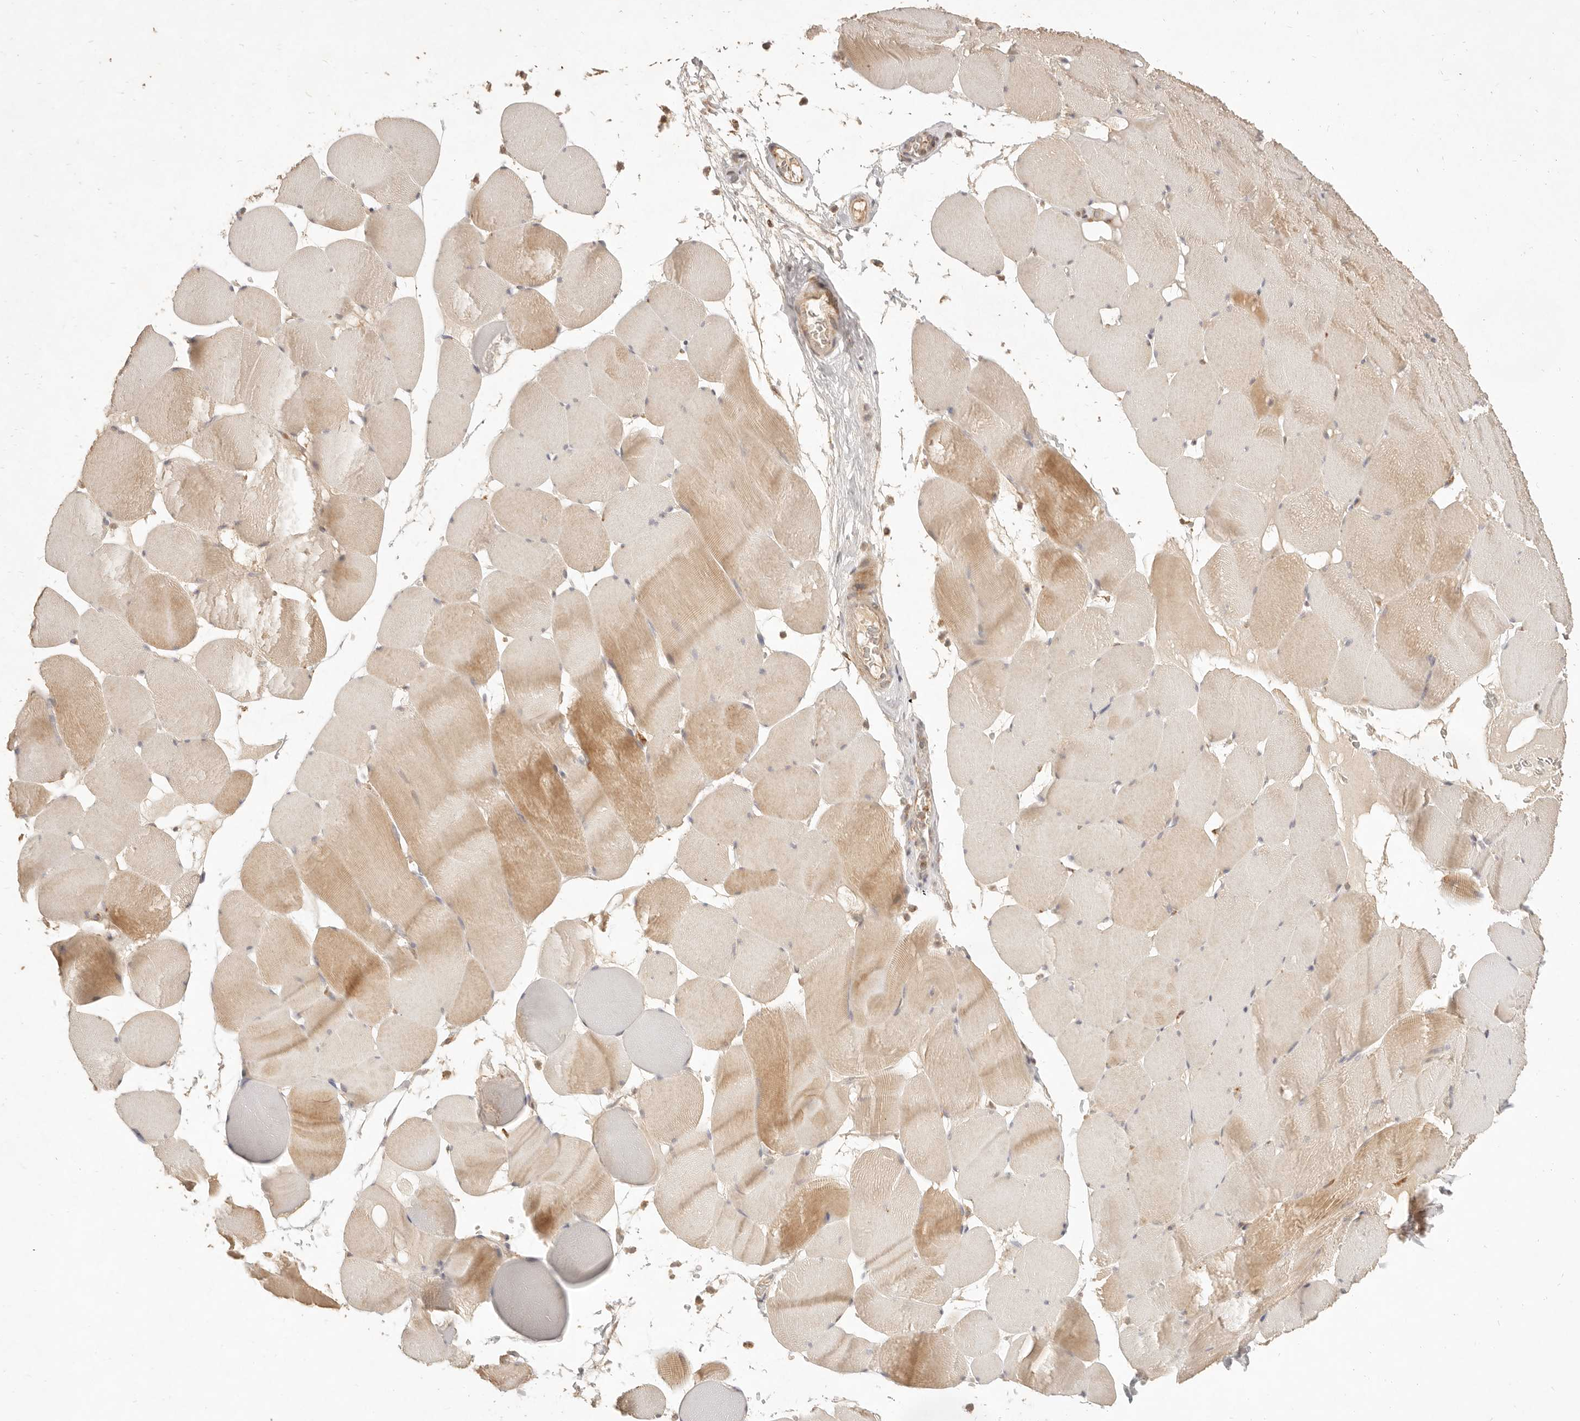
{"staining": {"intensity": "moderate", "quantity": "25%-75%", "location": "cytoplasmic/membranous"}, "tissue": "skeletal muscle", "cell_type": "Myocytes", "image_type": "normal", "snomed": [{"axis": "morphology", "description": "Normal tissue, NOS"}, {"axis": "topography", "description": "Skeletal muscle"}], "caption": "Immunohistochemistry (IHC) (DAB) staining of unremarkable human skeletal muscle reveals moderate cytoplasmic/membranous protein staining in approximately 25%-75% of myocytes. (Brightfield microscopy of DAB IHC at high magnification).", "gene": "CPLANE2", "patient": {"sex": "male", "age": 62}}